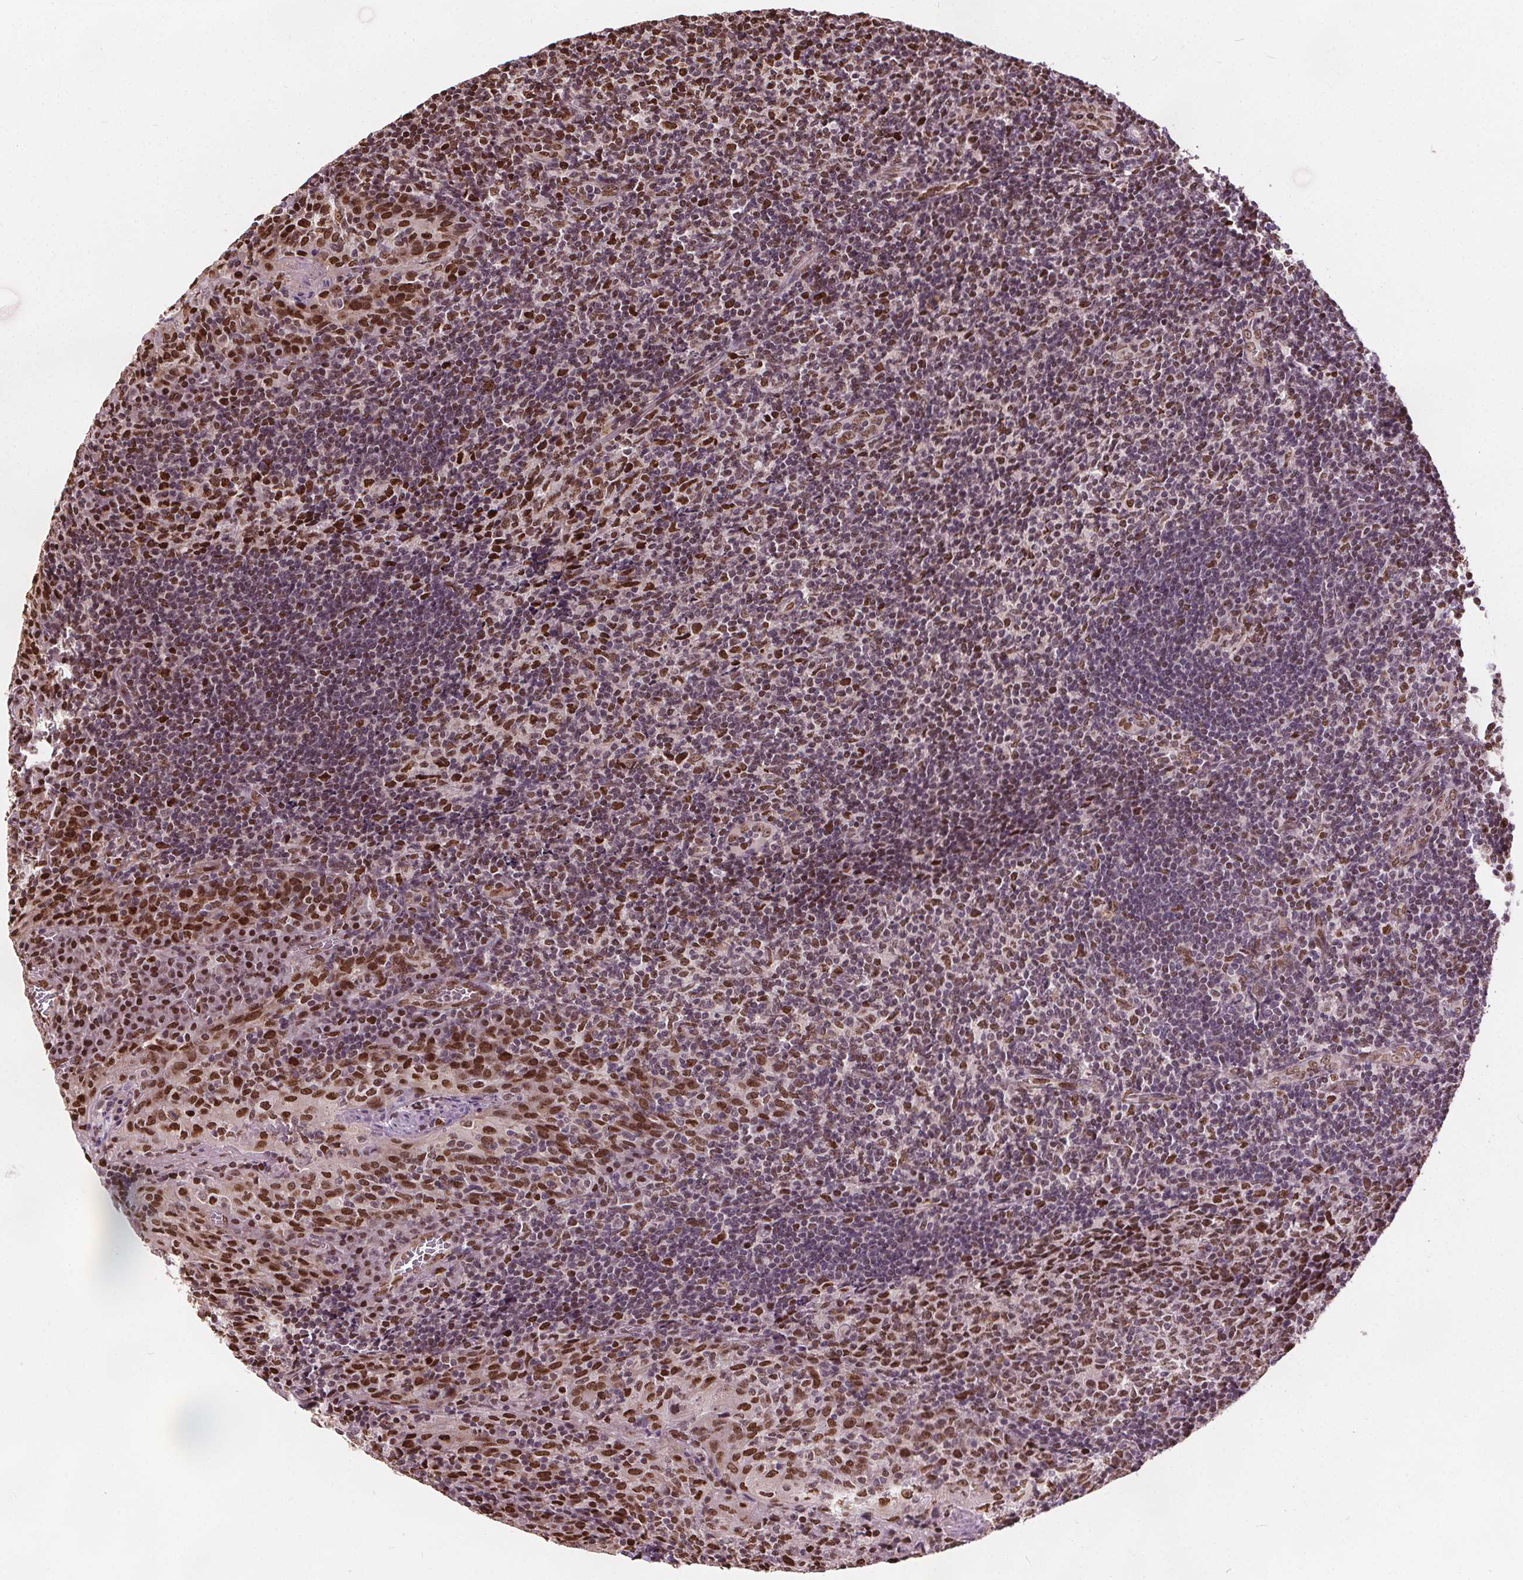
{"staining": {"intensity": "moderate", "quantity": ">75%", "location": "nuclear"}, "tissue": "tonsil", "cell_type": "Germinal center cells", "image_type": "normal", "snomed": [{"axis": "morphology", "description": "Normal tissue, NOS"}, {"axis": "topography", "description": "Tonsil"}], "caption": "The image reveals immunohistochemical staining of benign tonsil. There is moderate nuclear positivity is identified in approximately >75% of germinal center cells. (brown staining indicates protein expression, while blue staining denotes nuclei).", "gene": "ISLR2", "patient": {"sex": "male", "age": 17}}